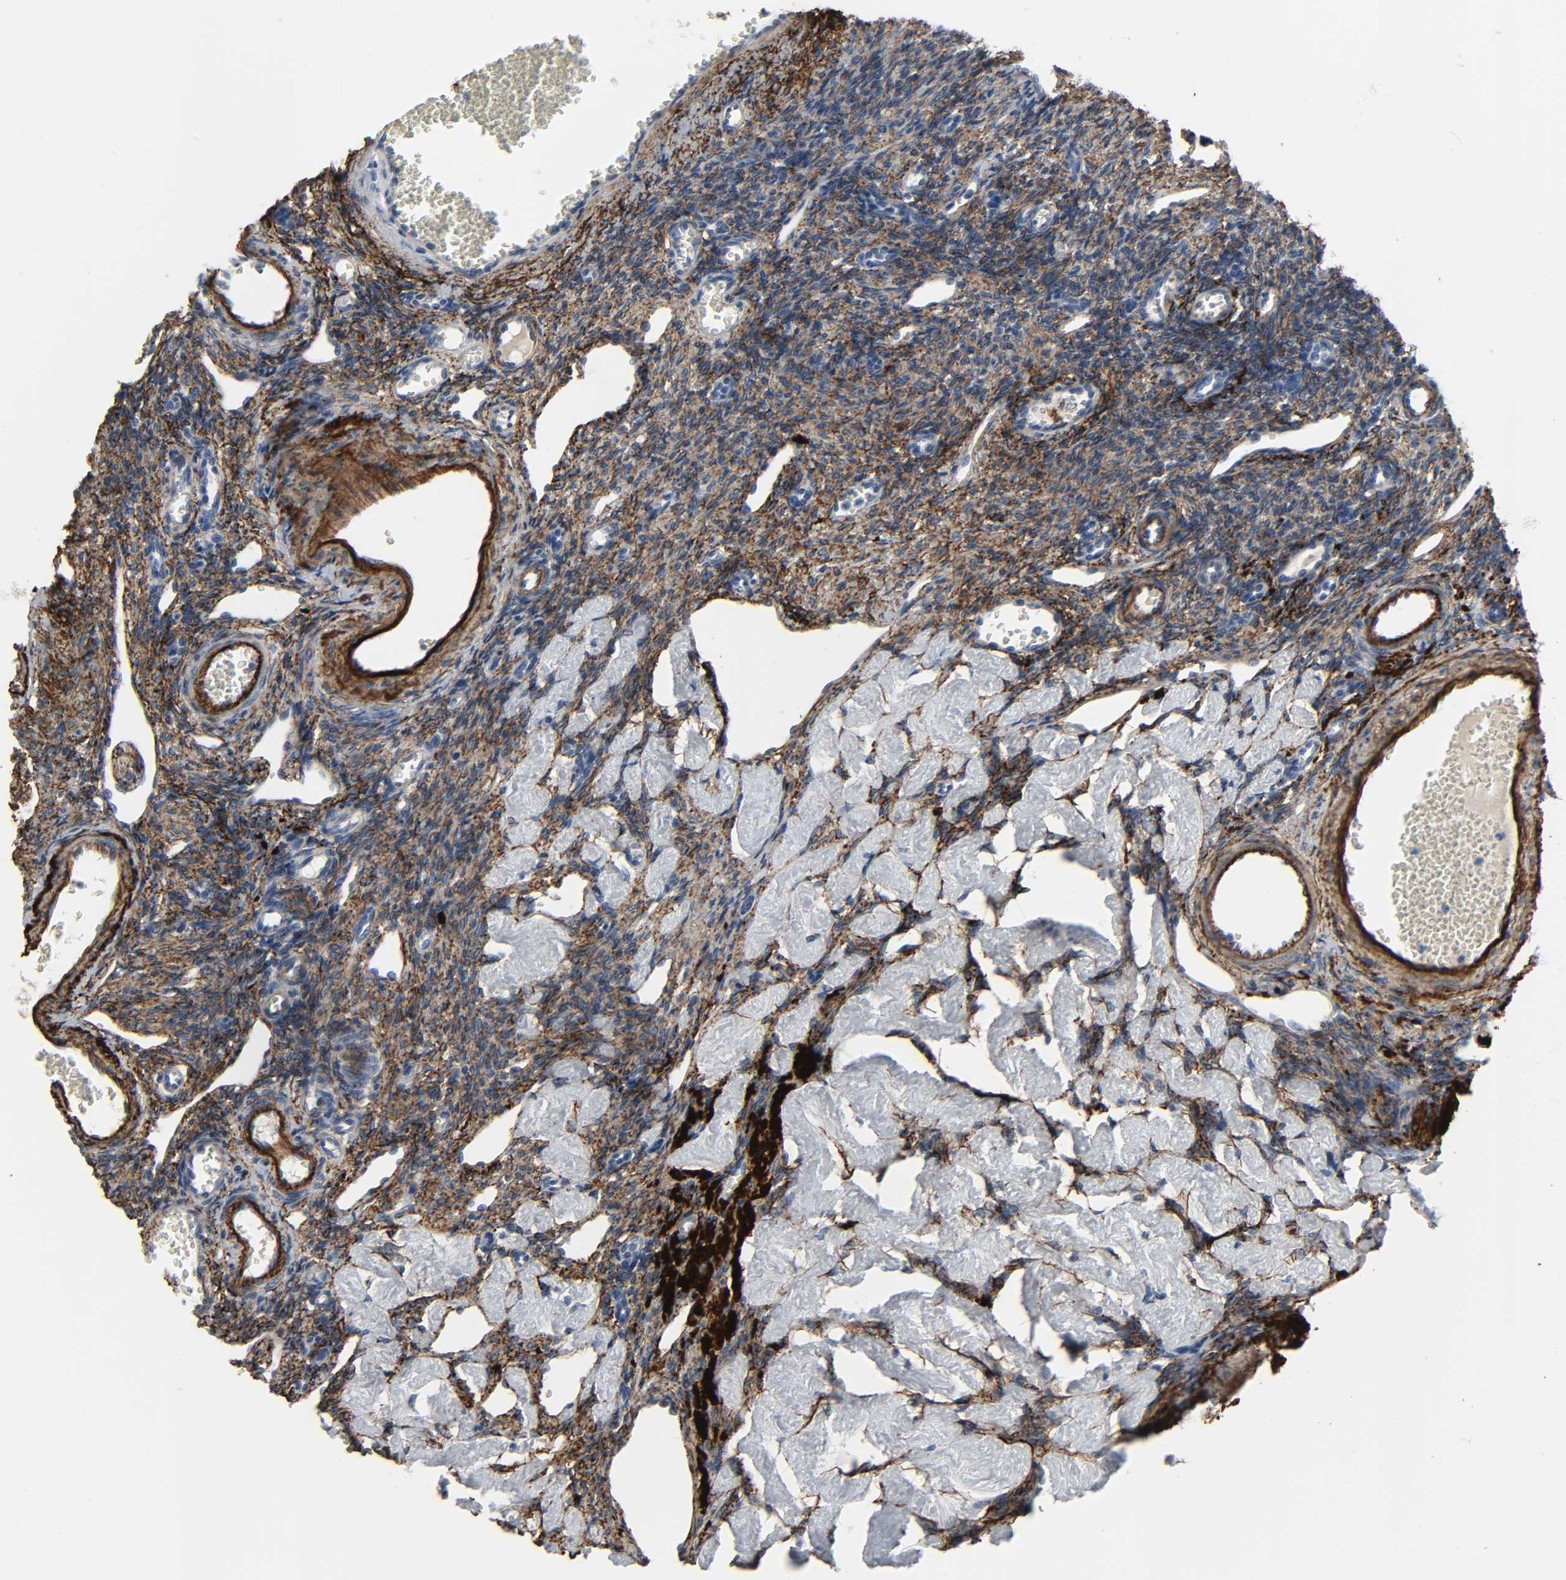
{"staining": {"intensity": "strong", "quantity": ">75%", "location": "cytoplasmic/membranous"}, "tissue": "ovary", "cell_type": "Ovarian stroma cells", "image_type": "normal", "snomed": [{"axis": "morphology", "description": "Normal tissue, NOS"}, {"axis": "topography", "description": "Ovary"}], "caption": "Brown immunohistochemical staining in unremarkable human ovary demonstrates strong cytoplasmic/membranous expression in approximately >75% of ovarian stroma cells.", "gene": "FBLN5", "patient": {"sex": "female", "age": 33}}